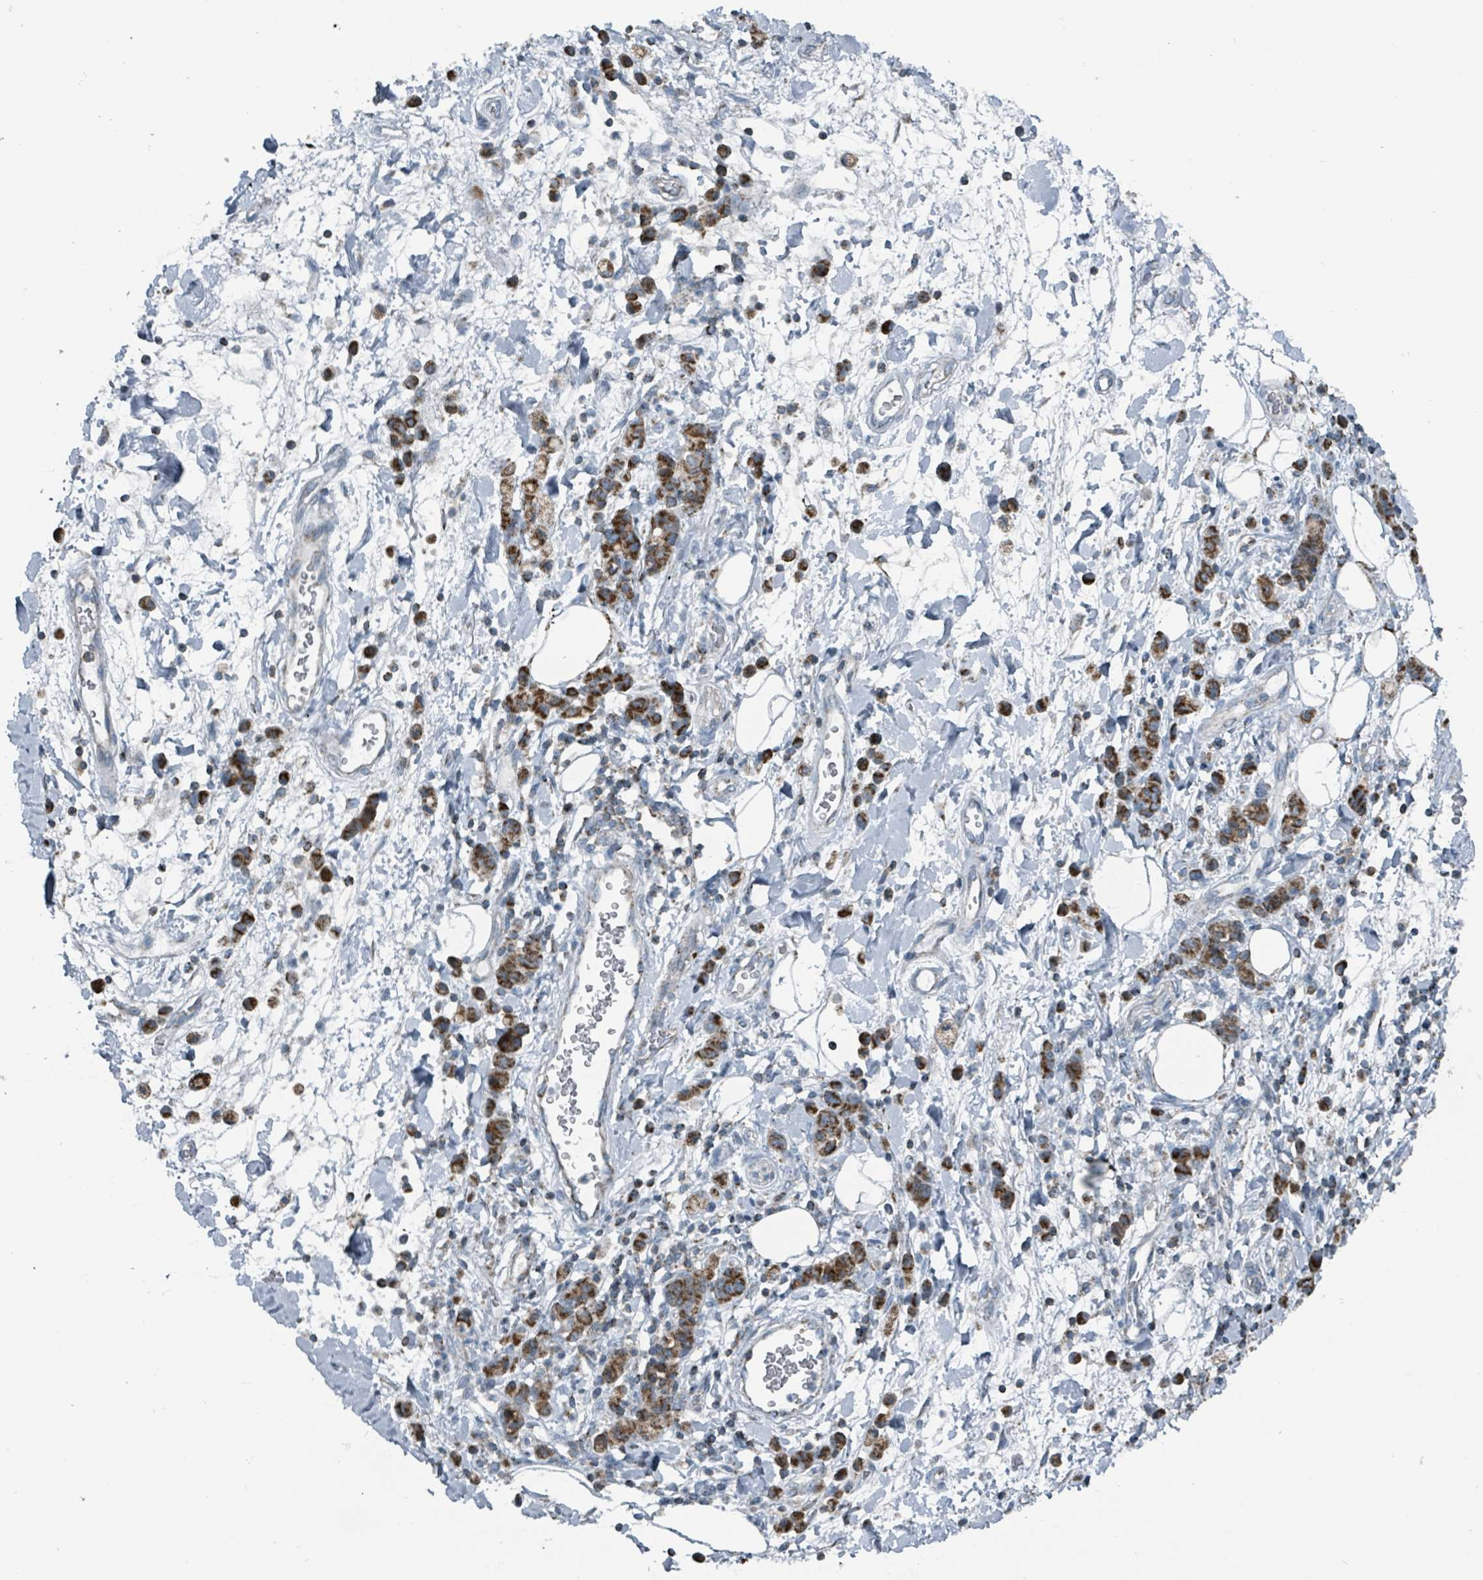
{"staining": {"intensity": "moderate", "quantity": ">75%", "location": "cytoplasmic/membranous"}, "tissue": "stomach cancer", "cell_type": "Tumor cells", "image_type": "cancer", "snomed": [{"axis": "morphology", "description": "Adenocarcinoma, NOS"}, {"axis": "topography", "description": "Stomach"}], "caption": "The image displays staining of adenocarcinoma (stomach), revealing moderate cytoplasmic/membranous protein positivity (brown color) within tumor cells.", "gene": "ABHD18", "patient": {"sex": "male", "age": 77}}